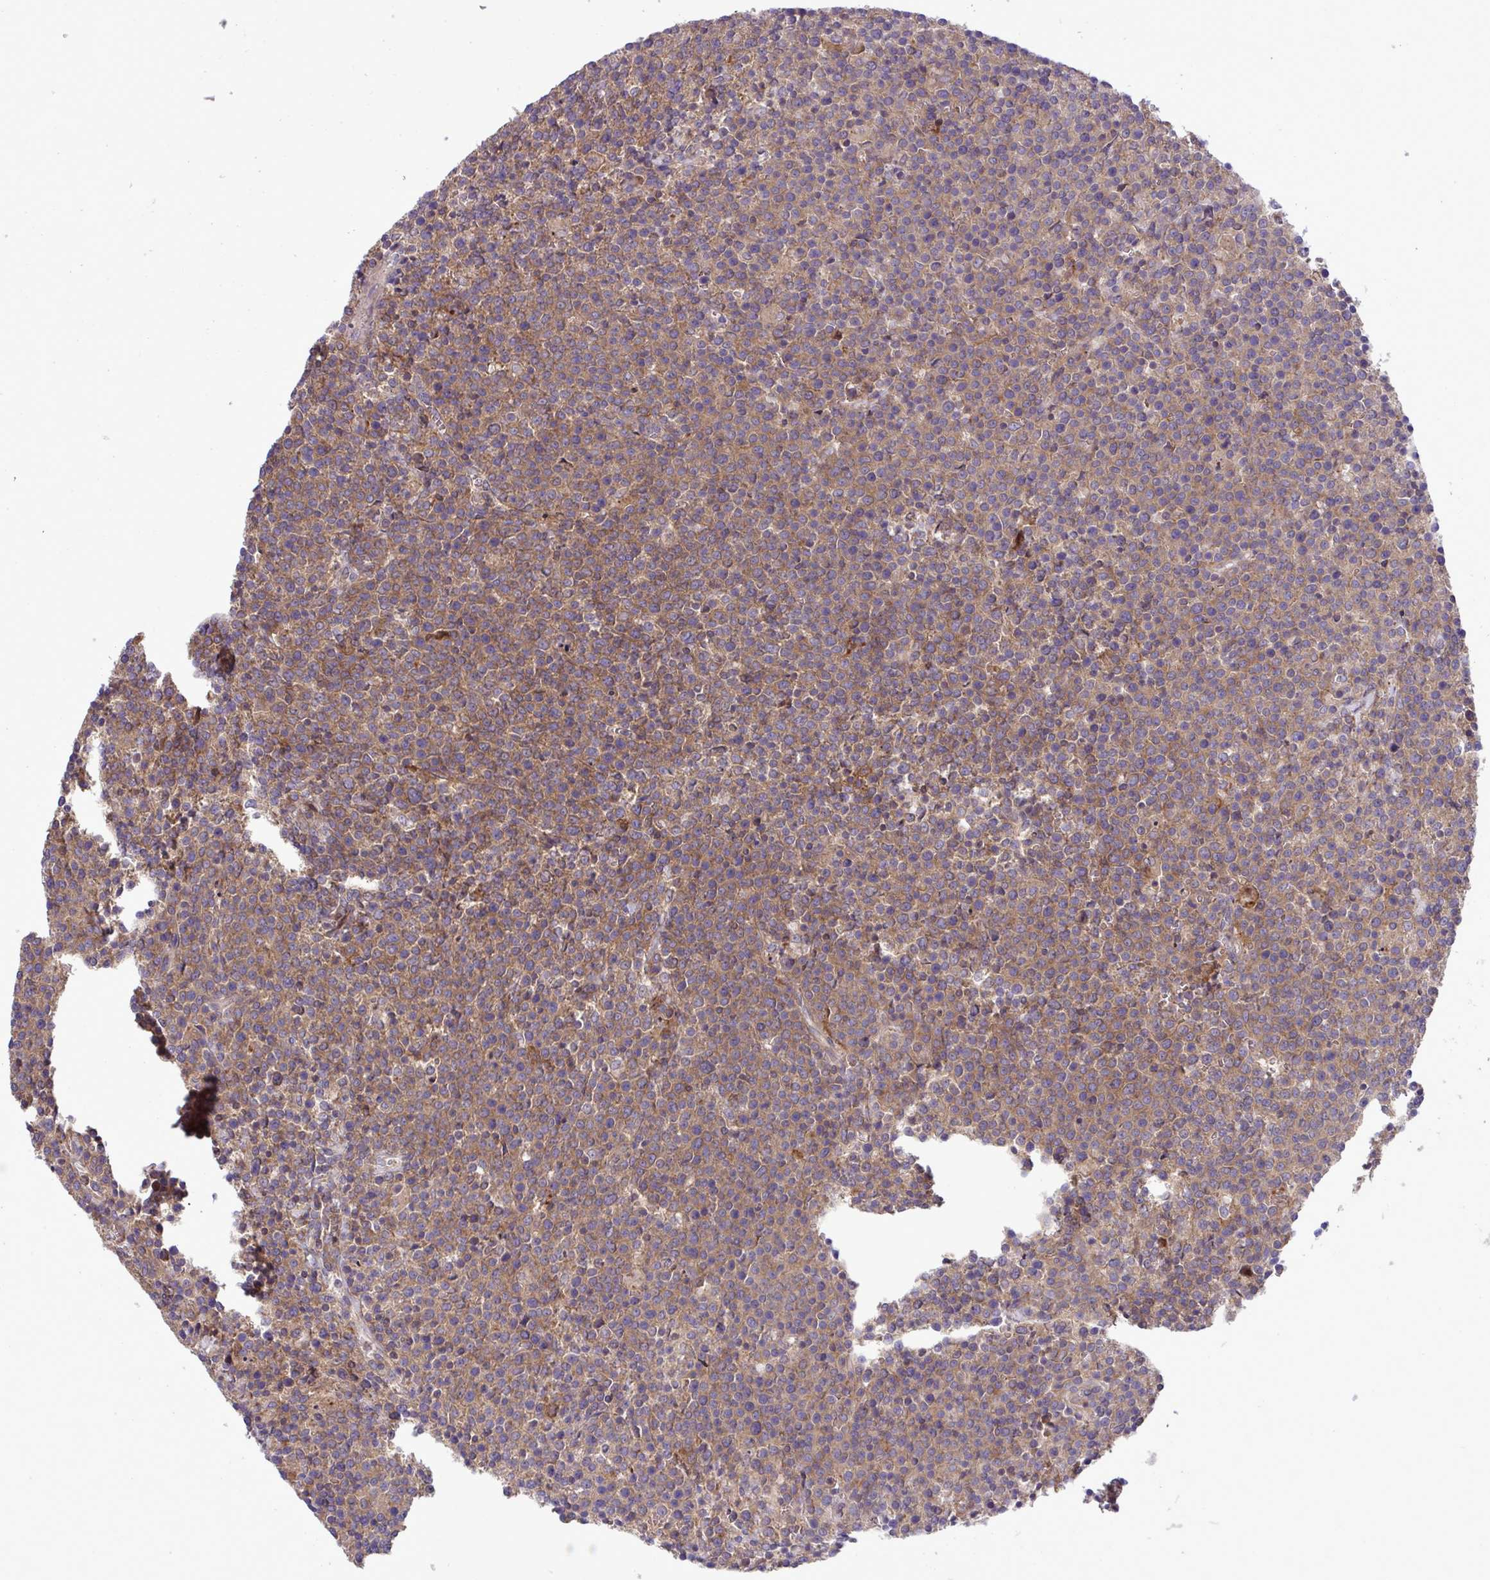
{"staining": {"intensity": "moderate", "quantity": ">75%", "location": "cytoplasmic/membranous"}, "tissue": "lymphoma", "cell_type": "Tumor cells", "image_type": "cancer", "snomed": [{"axis": "morphology", "description": "Malignant lymphoma, non-Hodgkin's type, High grade"}, {"axis": "topography", "description": "Lymph node"}], "caption": "Lymphoma was stained to show a protein in brown. There is medium levels of moderate cytoplasmic/membranous positivity in about >75% of tumor cells.", "gene": "GRB14", "patient": {"sex": "male", "age": 61}}